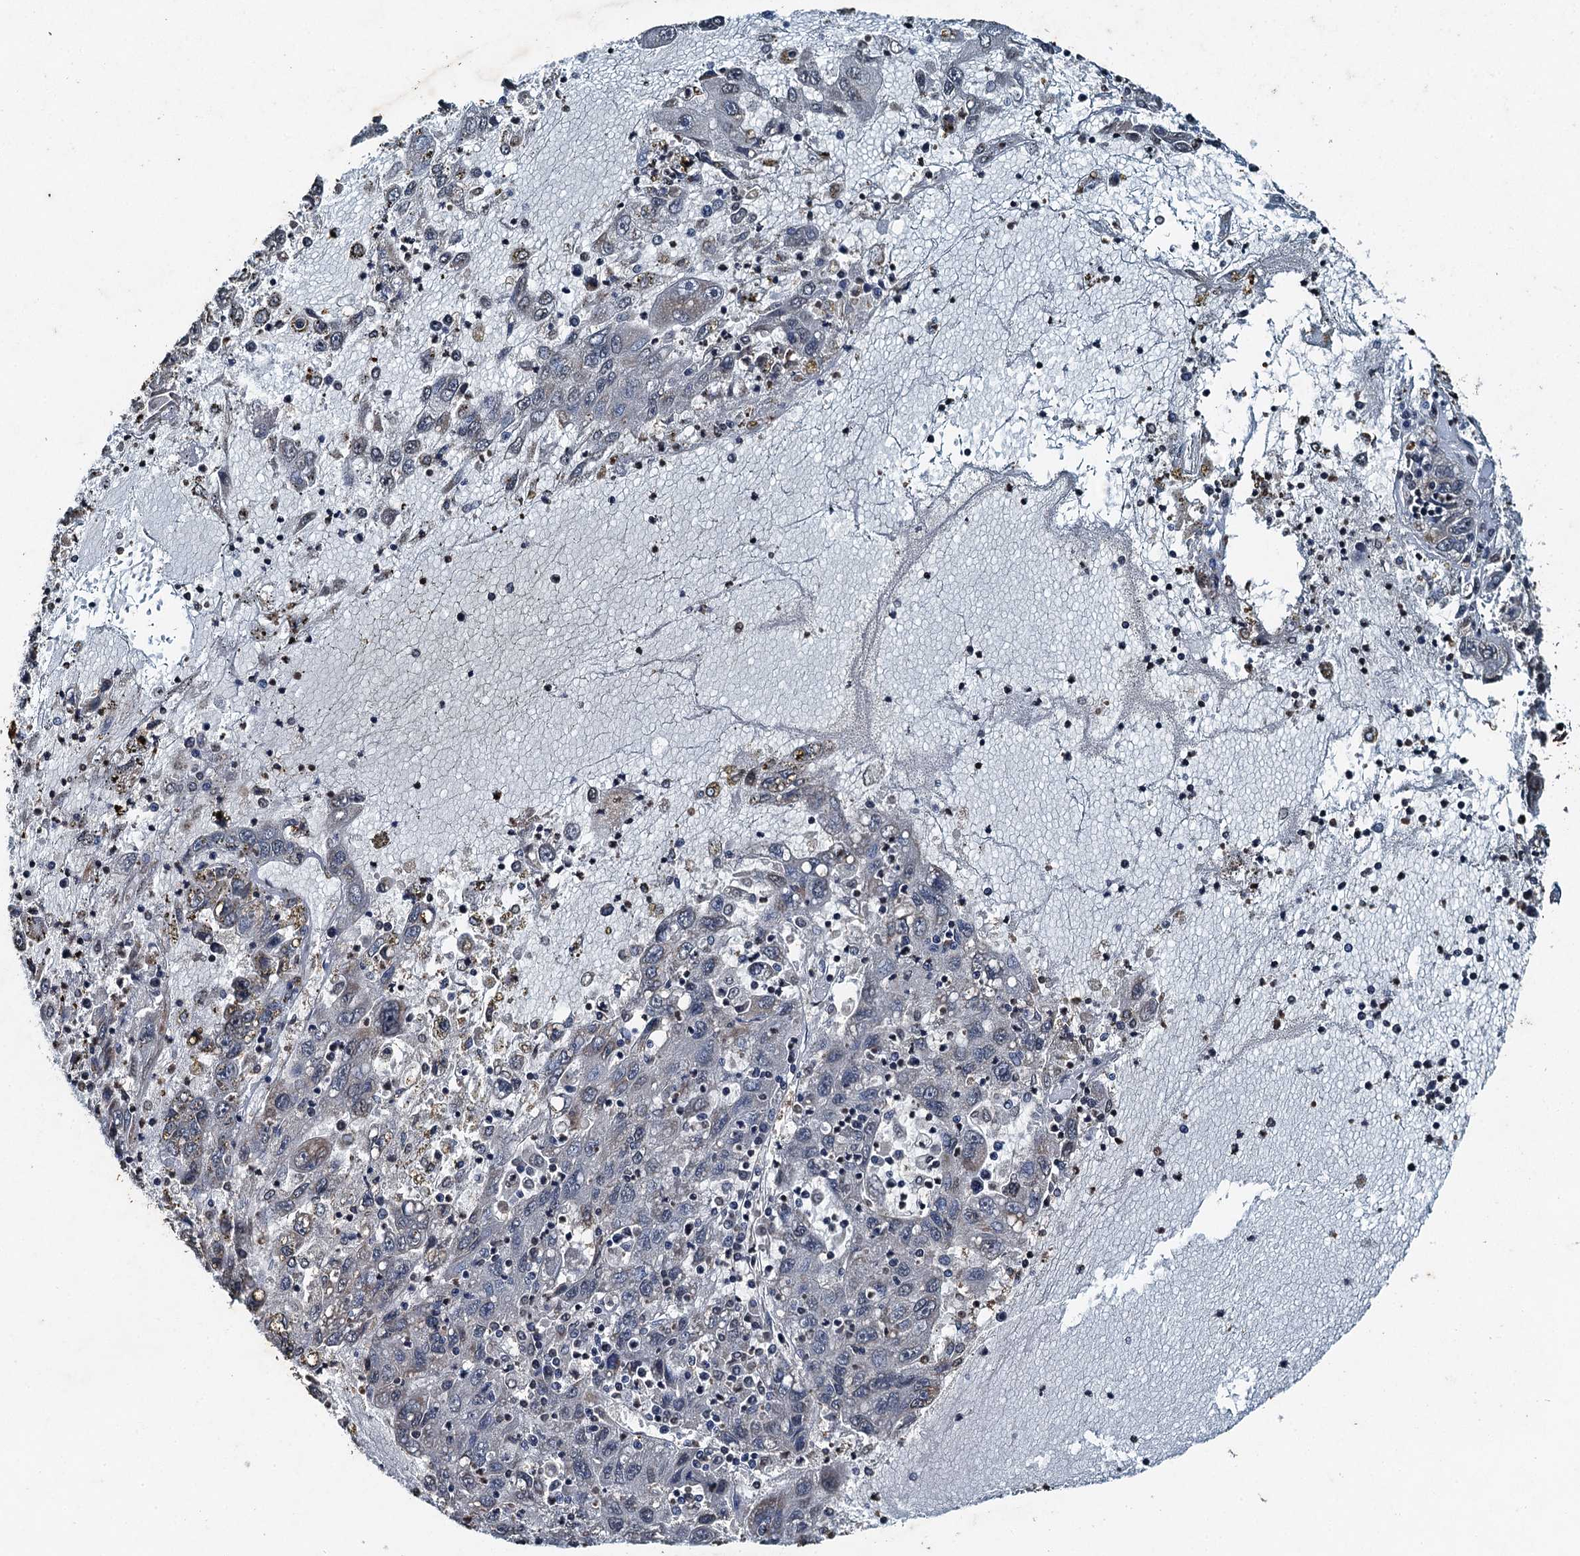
{"staining": {"intensity": "negative", "quantity": "none", "location": "none"}, "tissue": "liver cancer", "cell_type": "Tumor cells", "image_type": "cancer", "snomed": [{"axis": "morphology", "description": "Carcinoma, Hepatocellular, NOS"}, {"axis": "topography", "description": "Liver"}], "caption": "A photomicrograph of liver cancer (hepatocellular carcinoma) stained for a protein demonstrates no brown staining in tumor cells.", "gene": "TCTN1", "patient": {"sex": "male", "age": 49}}